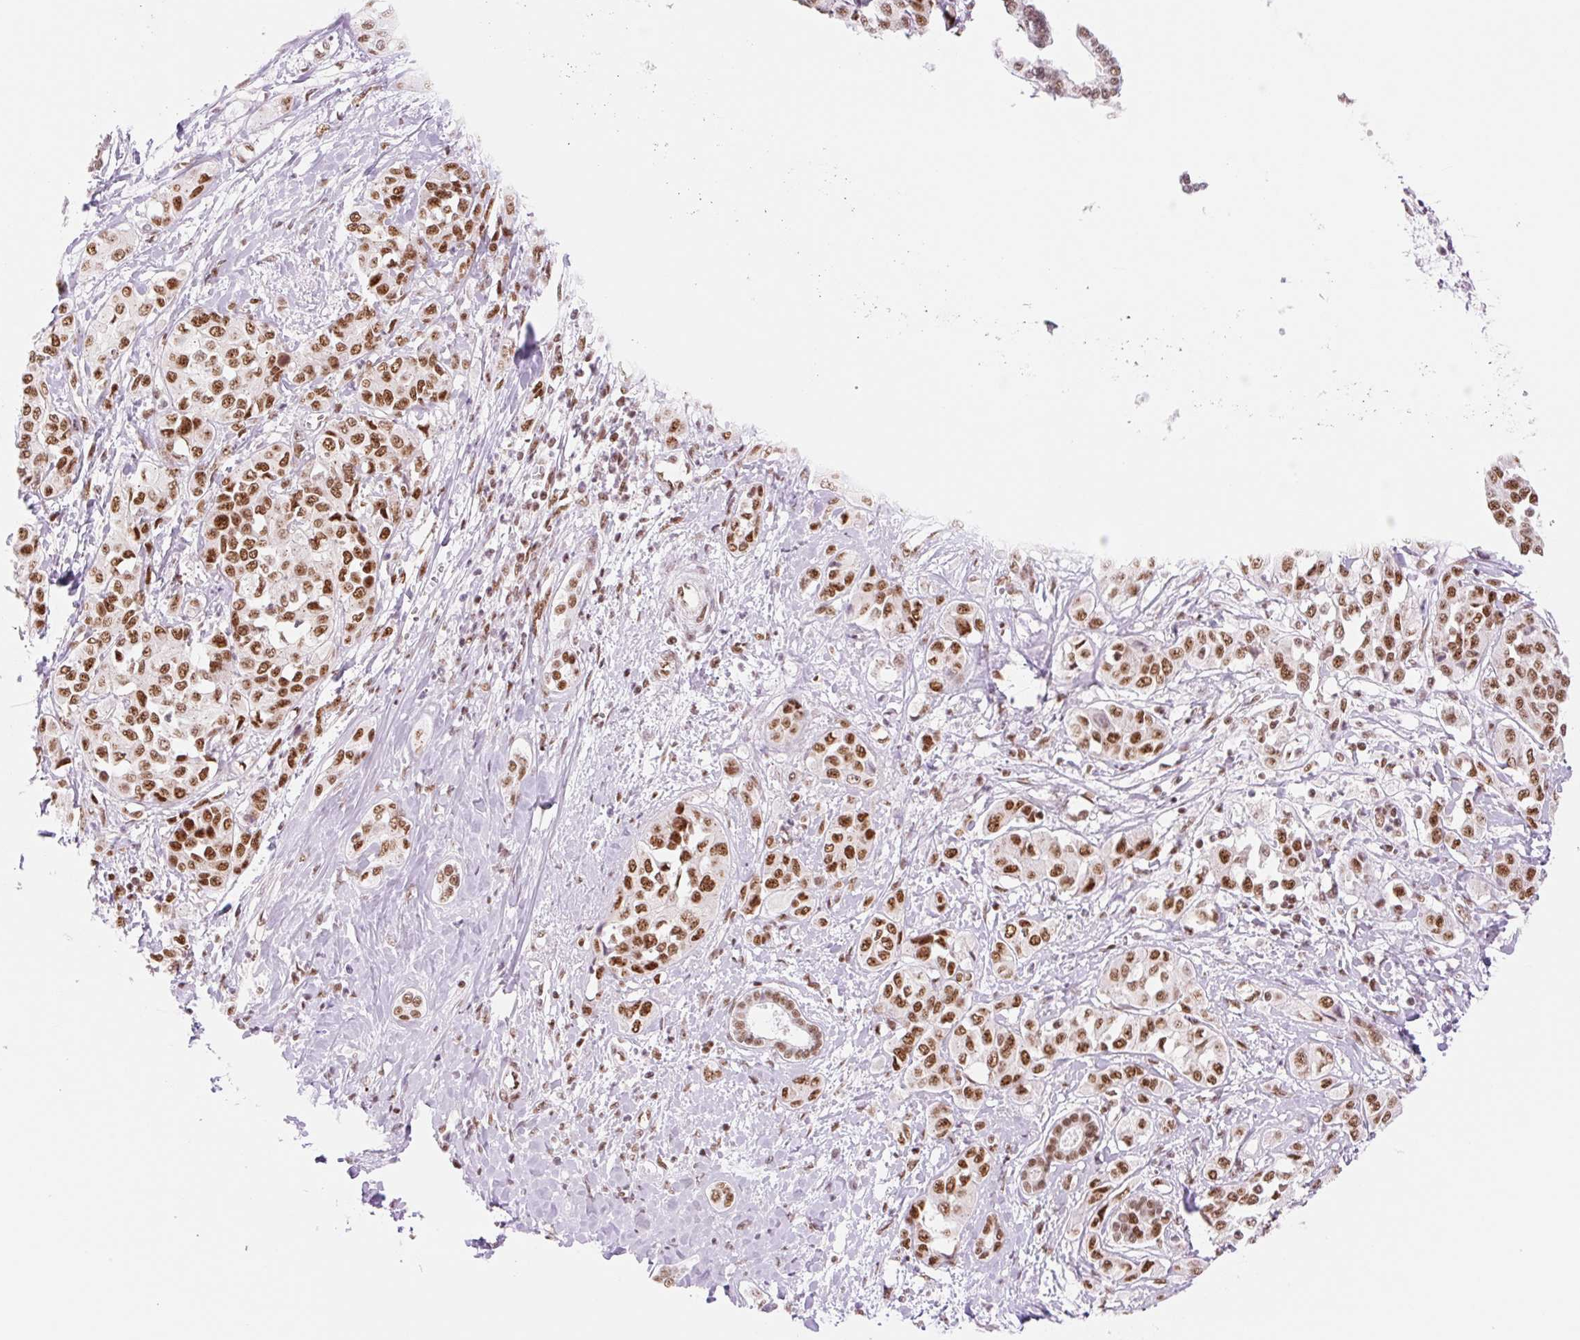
{"staining": {"intensity": "strong", "quantity": ">75%", "location": "nuclear"}, "tissue": "liver cancer", "cell_type": "Tumor cells", "image_type": "cancer", "snomed": [{"axis": "morphology", "description": "Cholangiocarcinoma"}, {"axis": "topography", "description": "Liver"}], "caption": "Brown immunohistochemical staining in cholangiocarcinoma (liver) displays strong nuclear positivity in approximately >75% of tumor cells.", "gene": "PRDM11", "patient": {"sex": "female", "age": 77}}